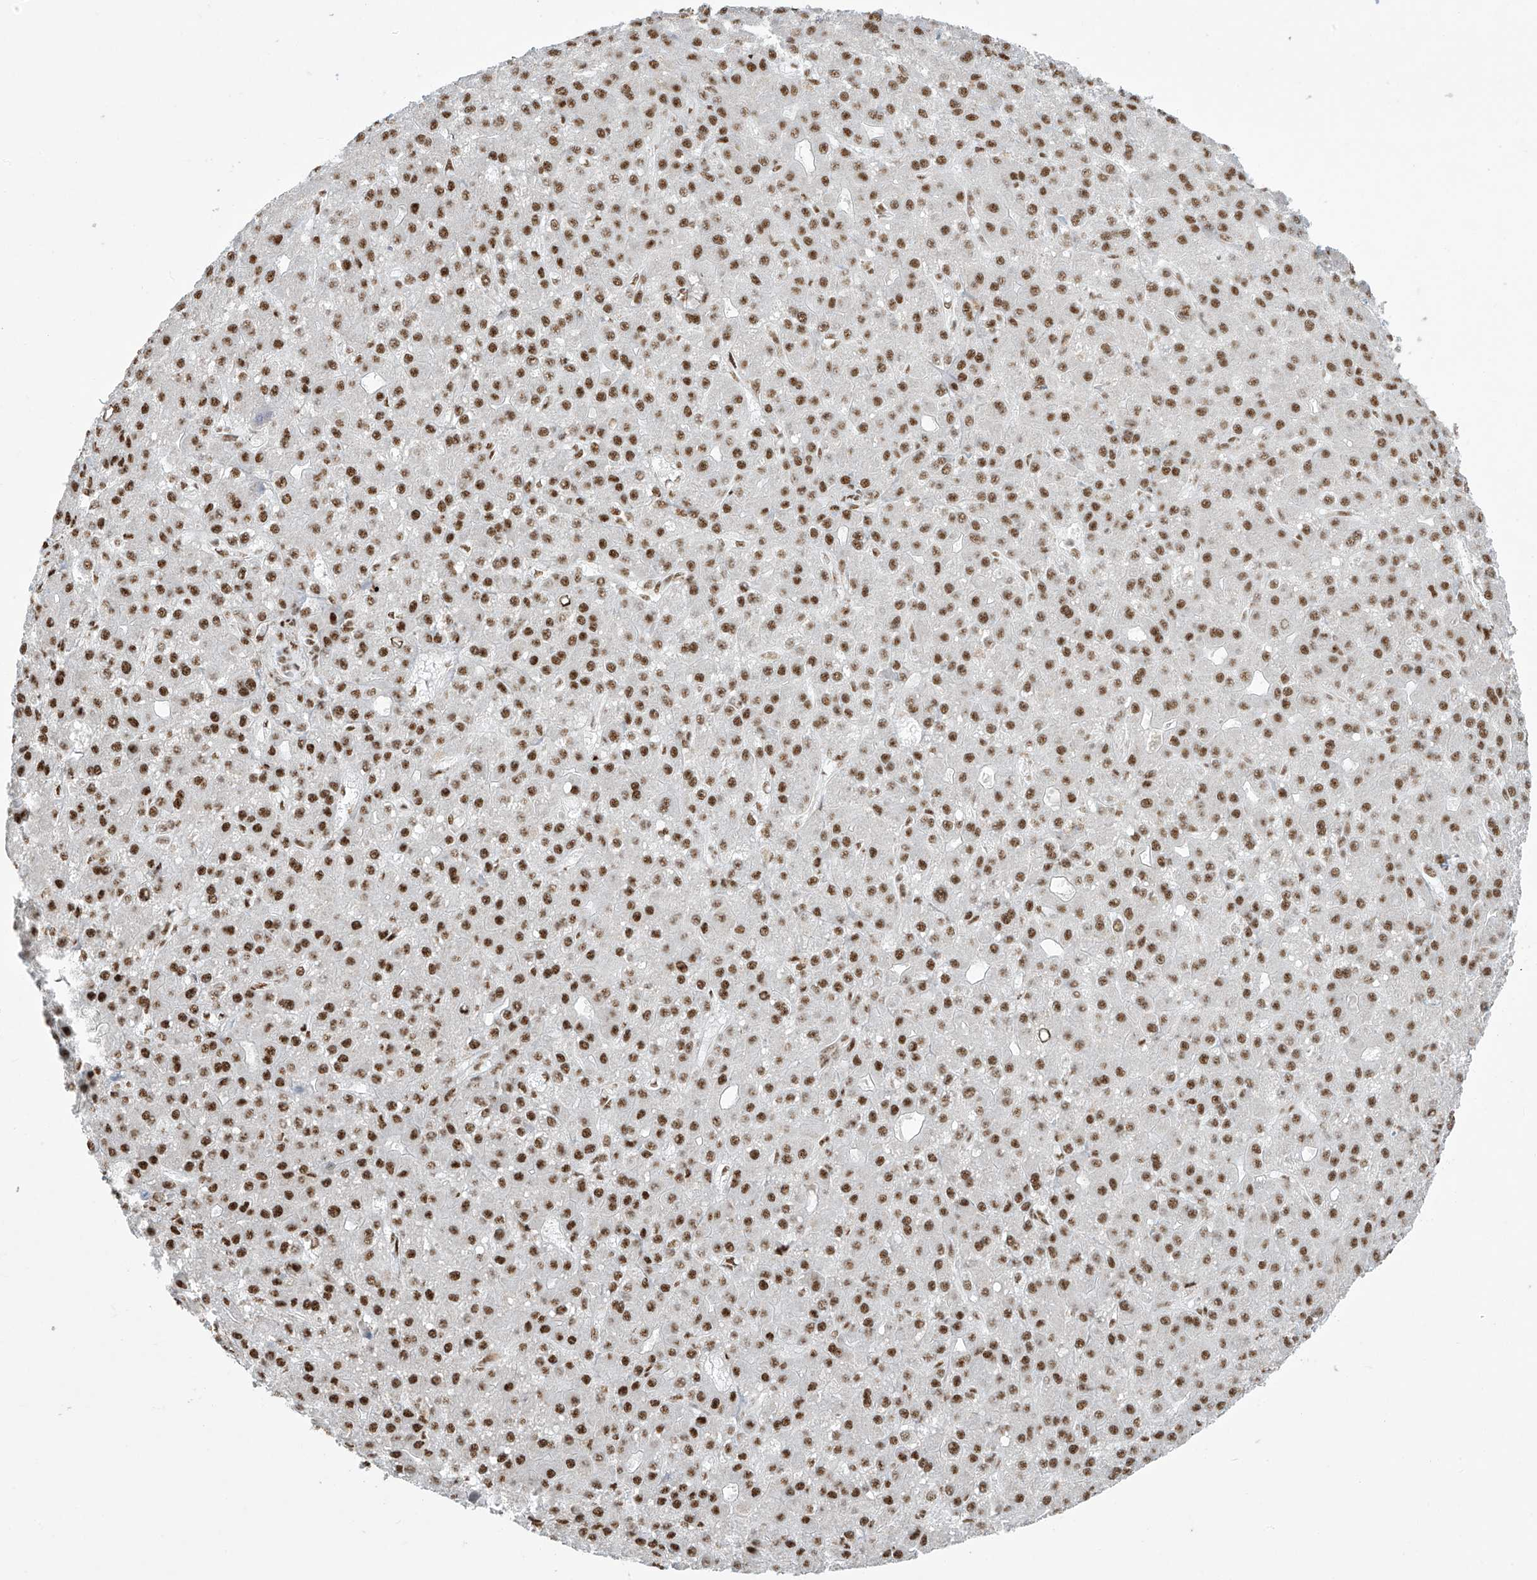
{"staining": {"intensity": "strong", "quantity": ">75%", "location": "nuclear"}, "tissue": "liver cancer", "cell_type": "Tumor cells", "image_type": "cancer", "snomed": [{"axis": "morphology", "description": "Carcinoma, Hepatocellular, NOS"}, {"axis": "topography", "description": "Liver"}], "caption": "Protein staining demonstrates strong nuclear expression in about >75% of tumor cells in liver cancer. The staining was performed using DAB (3,3'-diaminobenzidine) to visualize the protein expression in brown, while the nuclei were stained in blue with hematoxylin (Magnification: 20x).", "gene": "MS4A6A", "patient": {"sex": "male", "age": 67}}